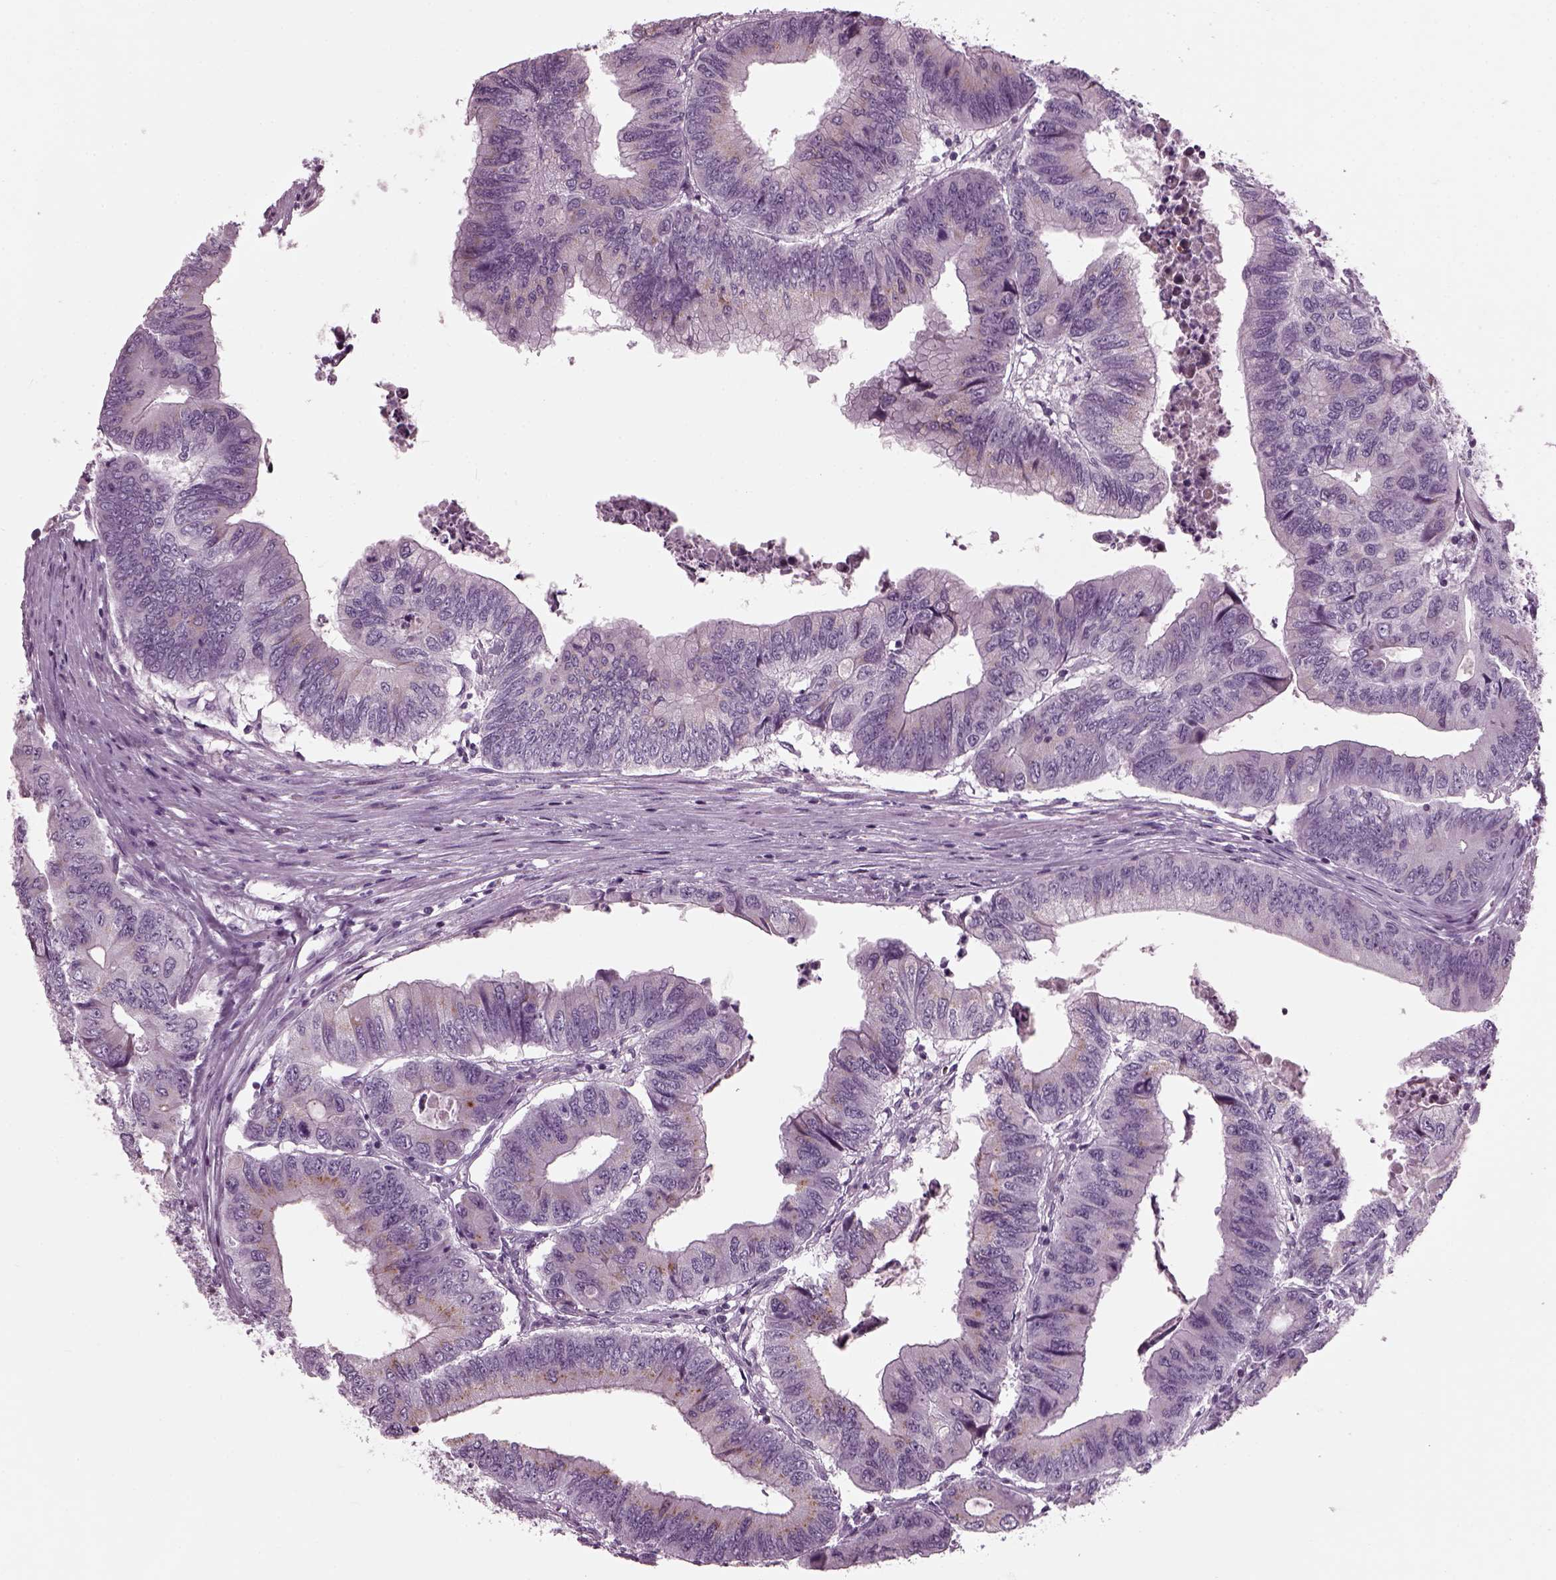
{"staining": {"intensity": "negative", "quantity": "none", "location": "none"}, "tissue": "colorectal cancer", "cell_type": "Tumor cells", "image_type": "cancer", "snomed": [{"axis": "morphology", "description": "Adenocarcinoma, NOS"}, {"axis": "topography", "description": "Colon"}], "caption": "An IHC photomicrograph of colorectal adenocarcinoma is shown. There is no staining in tumor cells of colorectal adenocarcinoma.", "gene": "DPYSL5", "patient": {"sex": "male", "age": 53}}